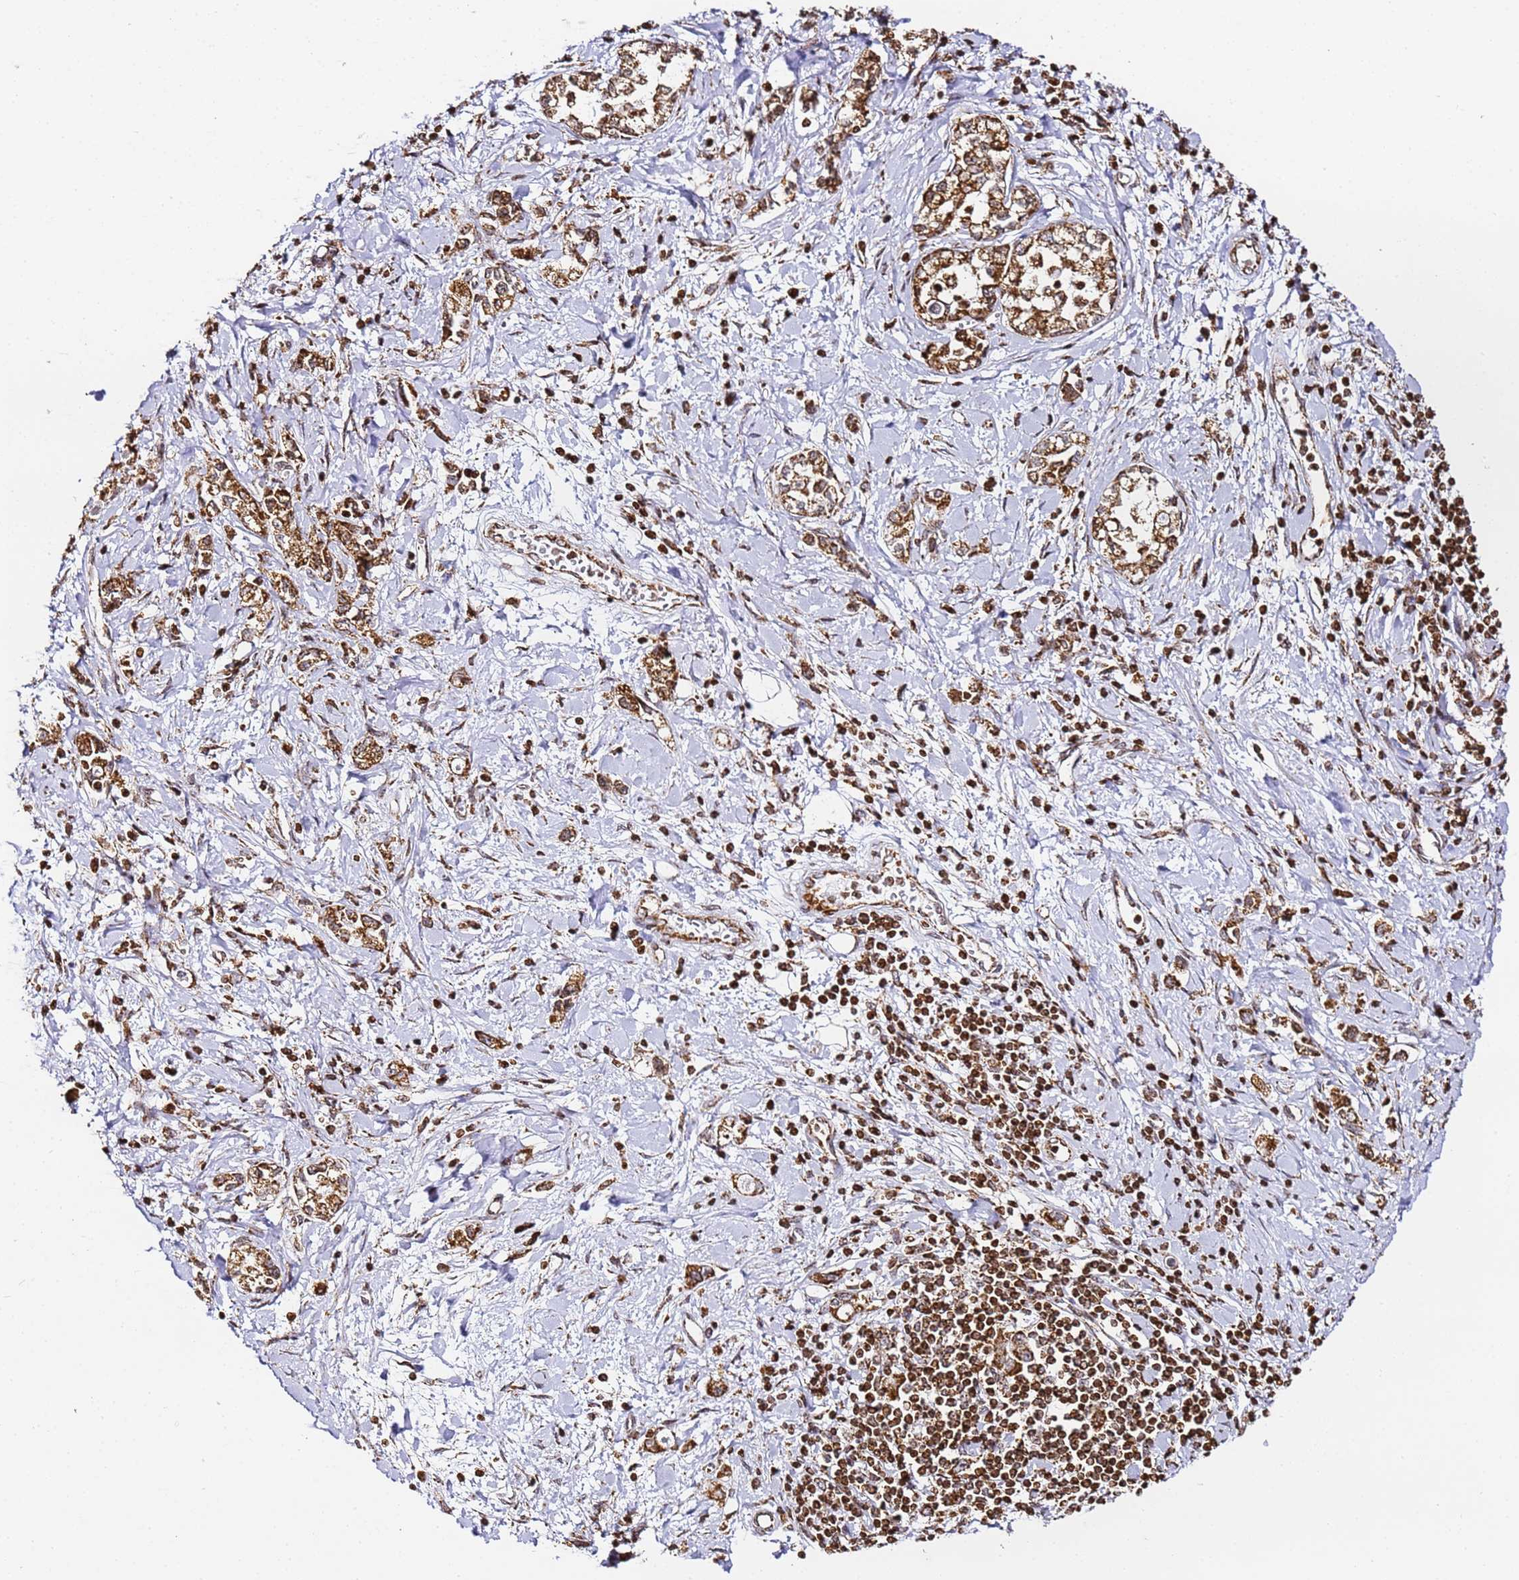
{"staining": {"intensity": "strong", "quantity": ">75%", "location": "cytoplasmic/membranous"}, "tissue": "stomach cancer", "cell_type": "Tumor cells", "image_type": "cancer", "snomed": [{"axis": "morphology", "description": "Adenocarcinoma, NOS"}, {"axis": "topography", "description": "Stomach"}], "caption": "Tumor cells show high levels of strong cytoplasmic/membranous expression in approximately >75% of cells in human adenocarcinoma (stomach).", "gene": "HSPE1", "patient": {"sex": "female", "age": 76}}